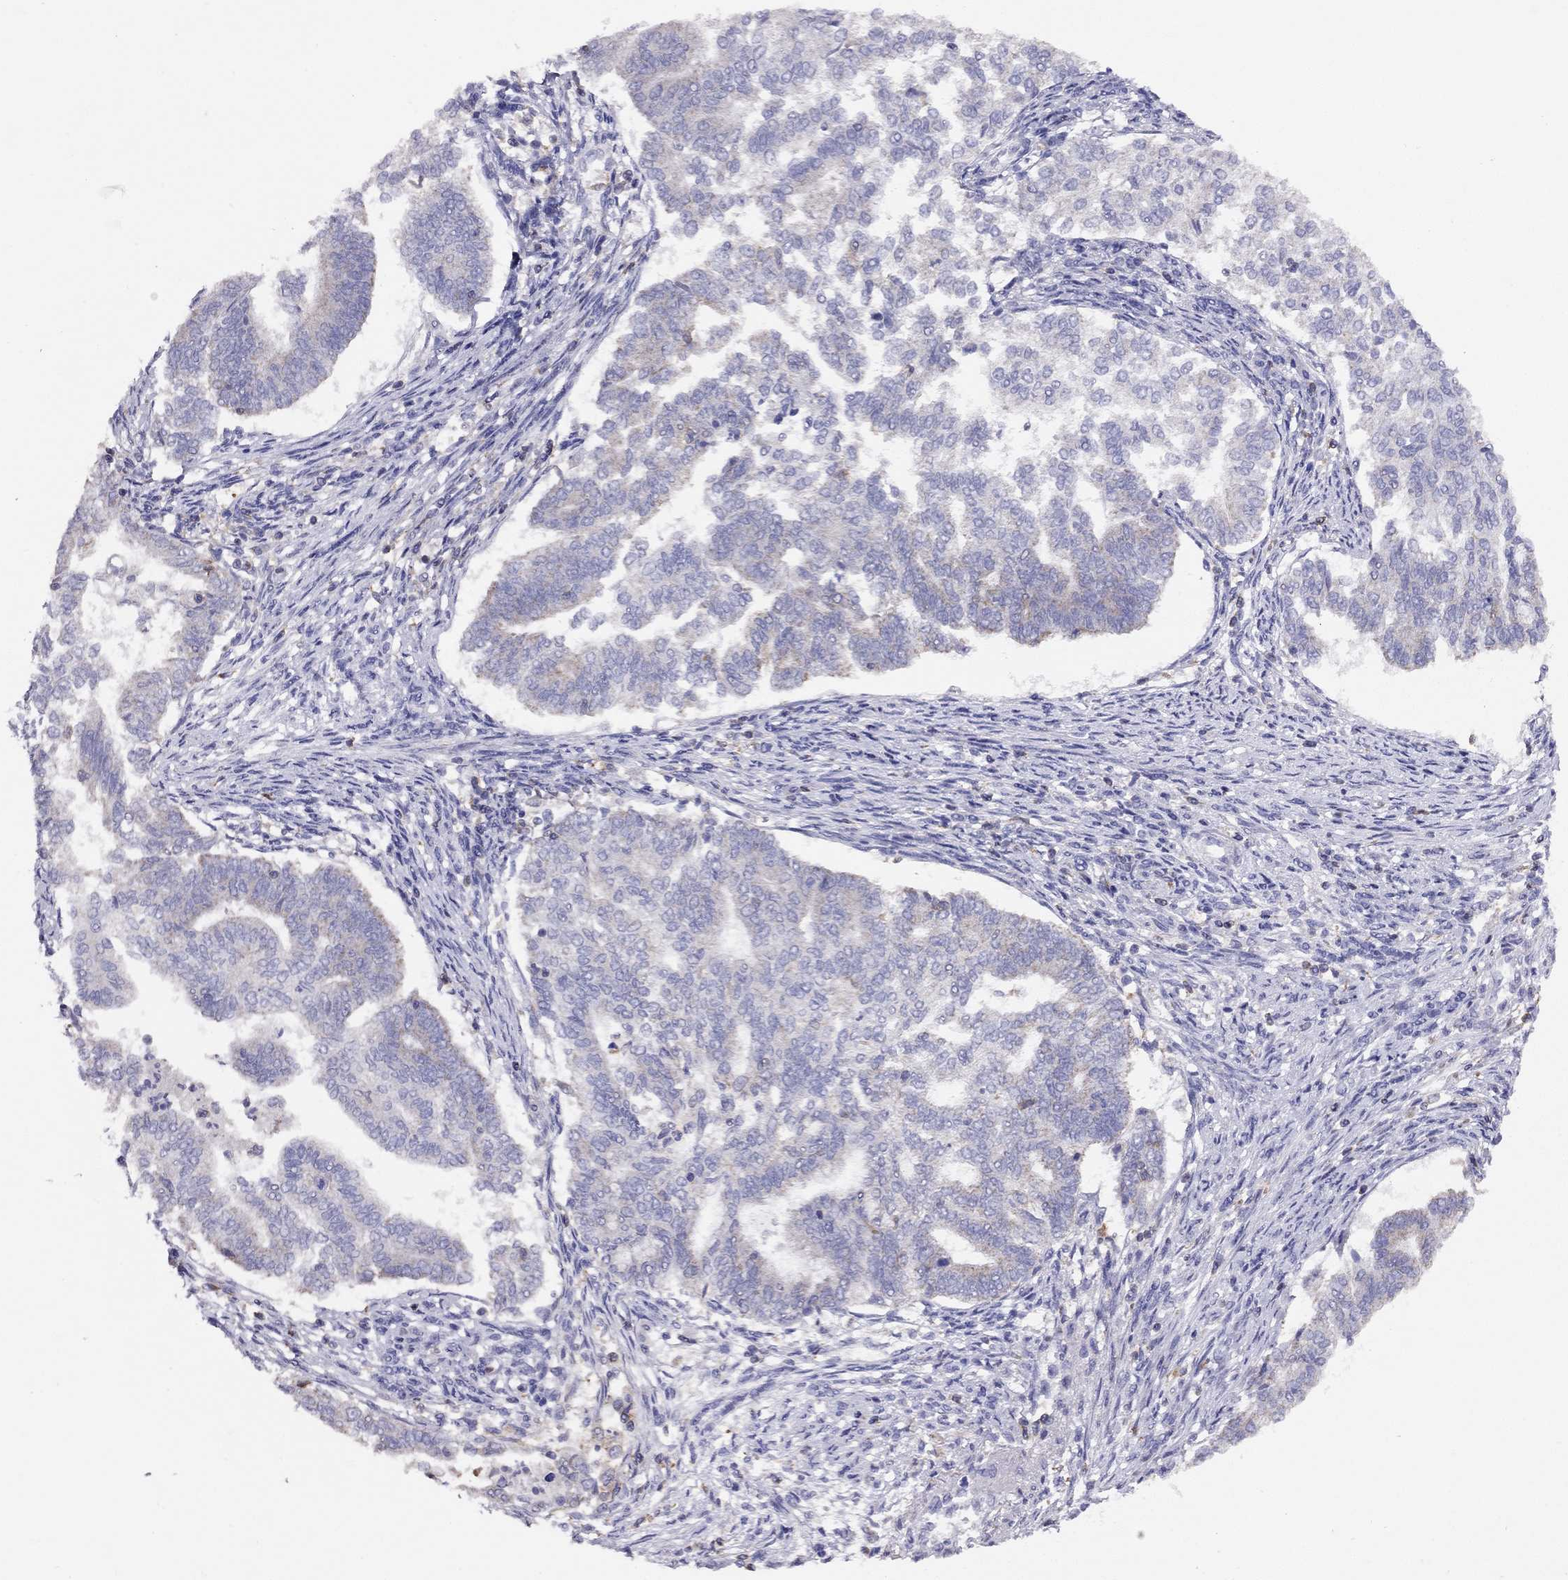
{"staining": {"intensity": "negative", "quantity": "none", "location": "none"}, "tissue": "endometrial cancer", "cell_type": "Tumor cells", "image_type": "cancer", "snomed": [{"axis": "morphology", "description": "Adenocarcinoma, NOS"}, {"axis": "topography", "description": "Endometrium"}], "caption": "Immunohistochemistry (IHC) of adenocarcinoma (endometrial) exhibits no positivity in tumor cells. (Brightfield microscopy of DAB (3,3'-diaminobenzidine) immunohistochemistry at high magnification).", "gene": "CITED1", "patient": {"sex": "female", "age": 65}}